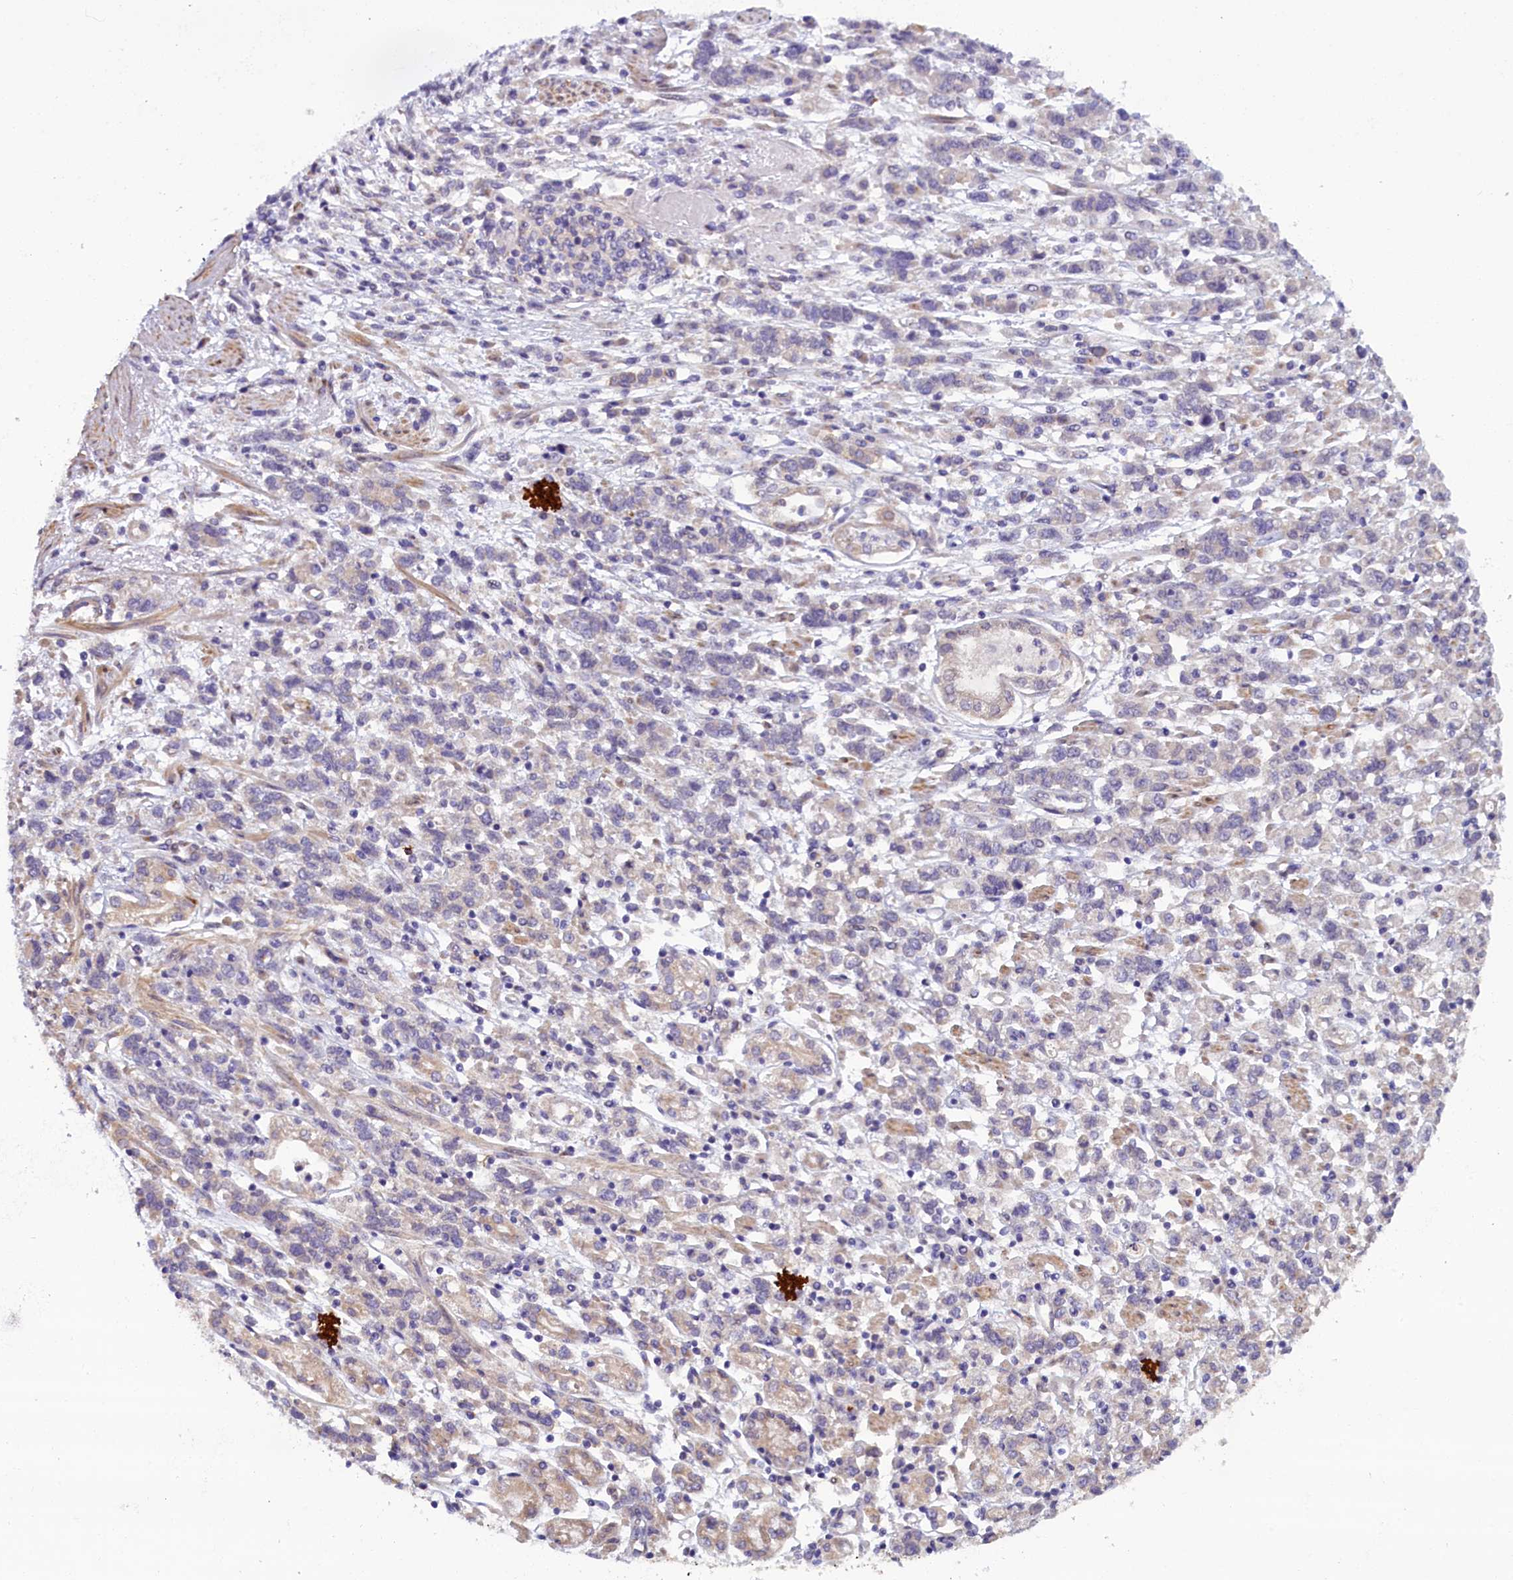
{"staining": {"intensity": "negative", "quantity": "none", "location": "none"}, "tissue": "stomach cancer", "cell_type": "Tumor cells", "image_type": "cancer", "snomed": [{"axis": "morphology", "description": "Adenocarcinoma, NOS"}, {"axis": "topography", "description": "Stomach"}], "caption": "This is an immunohistochemistry histopathology image of stomach cancer (adenocarcinoma). There is no expression in tumor cells.", "gene": "CCDC9B", "patient": {"sex": "female", "age": 76}}